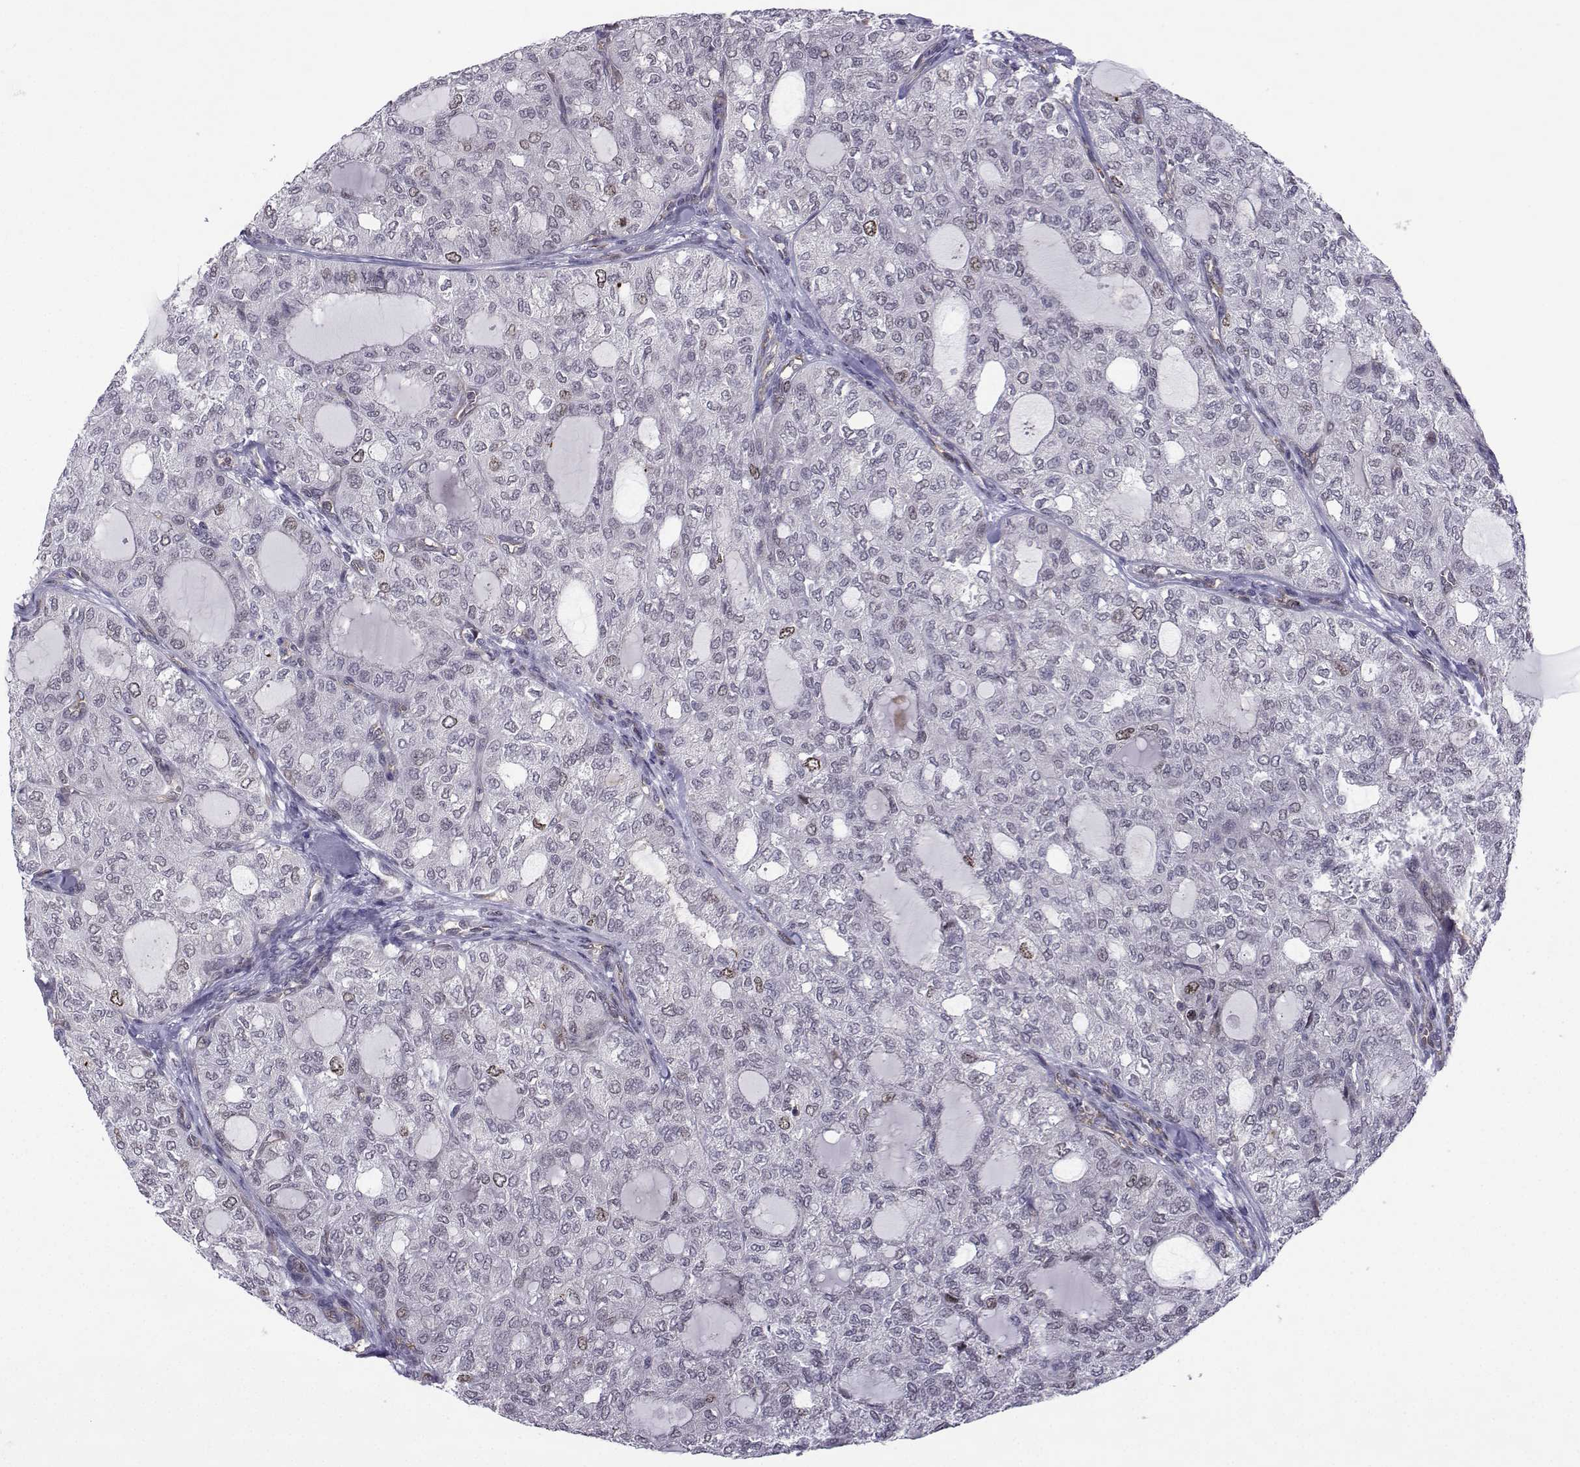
{"staining": {"intensity": "moderate", "quantity": "<25%", "location": "cytoplasmic/membranous,nuclear"}, "tissue": "thyroid cancer", "cell_type": "Tumor cells", "image_type": "cancer", "snomed": [{"axis": "morphology", "description": "Follicular adenoma carcinoma, NOS"}, {"axis": "topography", "description": "Thyroid gland"}], "caption": "The micrograph demonstrates a brown stain indicating the presence of a protein in the cytoplasmic/membranous and nuclear of tumor cells in follicular adenoma carcinoma (thyroid).", "gene": "INCENP", "patient": {"sex": "male", "age": 75}}